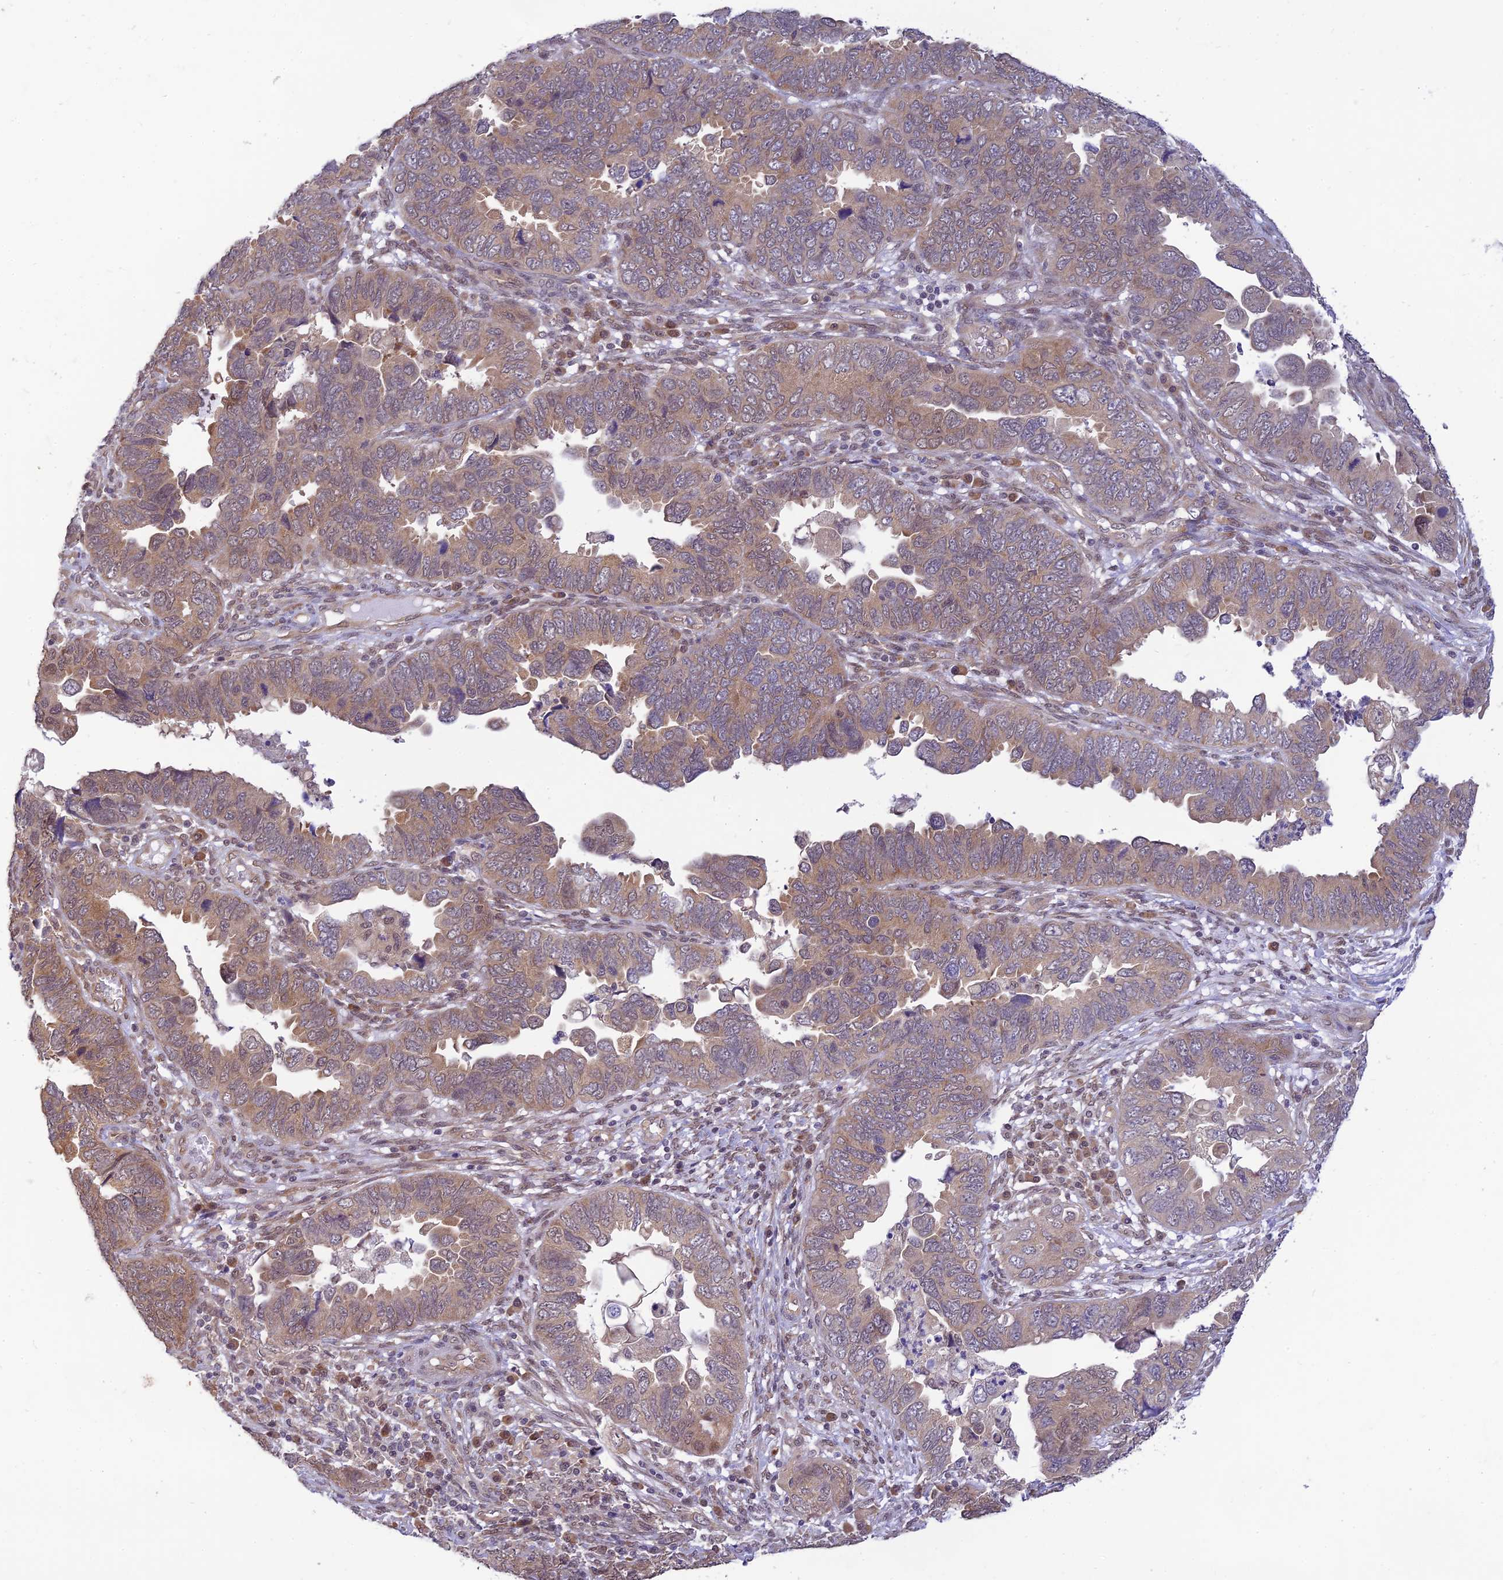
{"staining": {"intensity": "moderate", "quantity": "25%-75%", "location": "cytoplasmic/membranous"}, "tissue": "endometrial cancer", "cell_type": "Tumor cells", "image_type": "cancer", "snomed": [{"axis": "morphology", "description": "Adenocarcinoma, NOS"}, {"axis": "topography", "description": "Endometrium"}], "caption": "IHC image of neoplastic tissue: adenocarcinoma (endometrial) stained using immunohistochemistry (IHC) exhibits medium levels of moderate protein expression localized specifically in the cytoplasmic/membranous of tumor cells, appearing as a cytoplasmic/membranous brown color.", "gene": "SKIC8", "patient": {"sex": "female", "age": 79}}